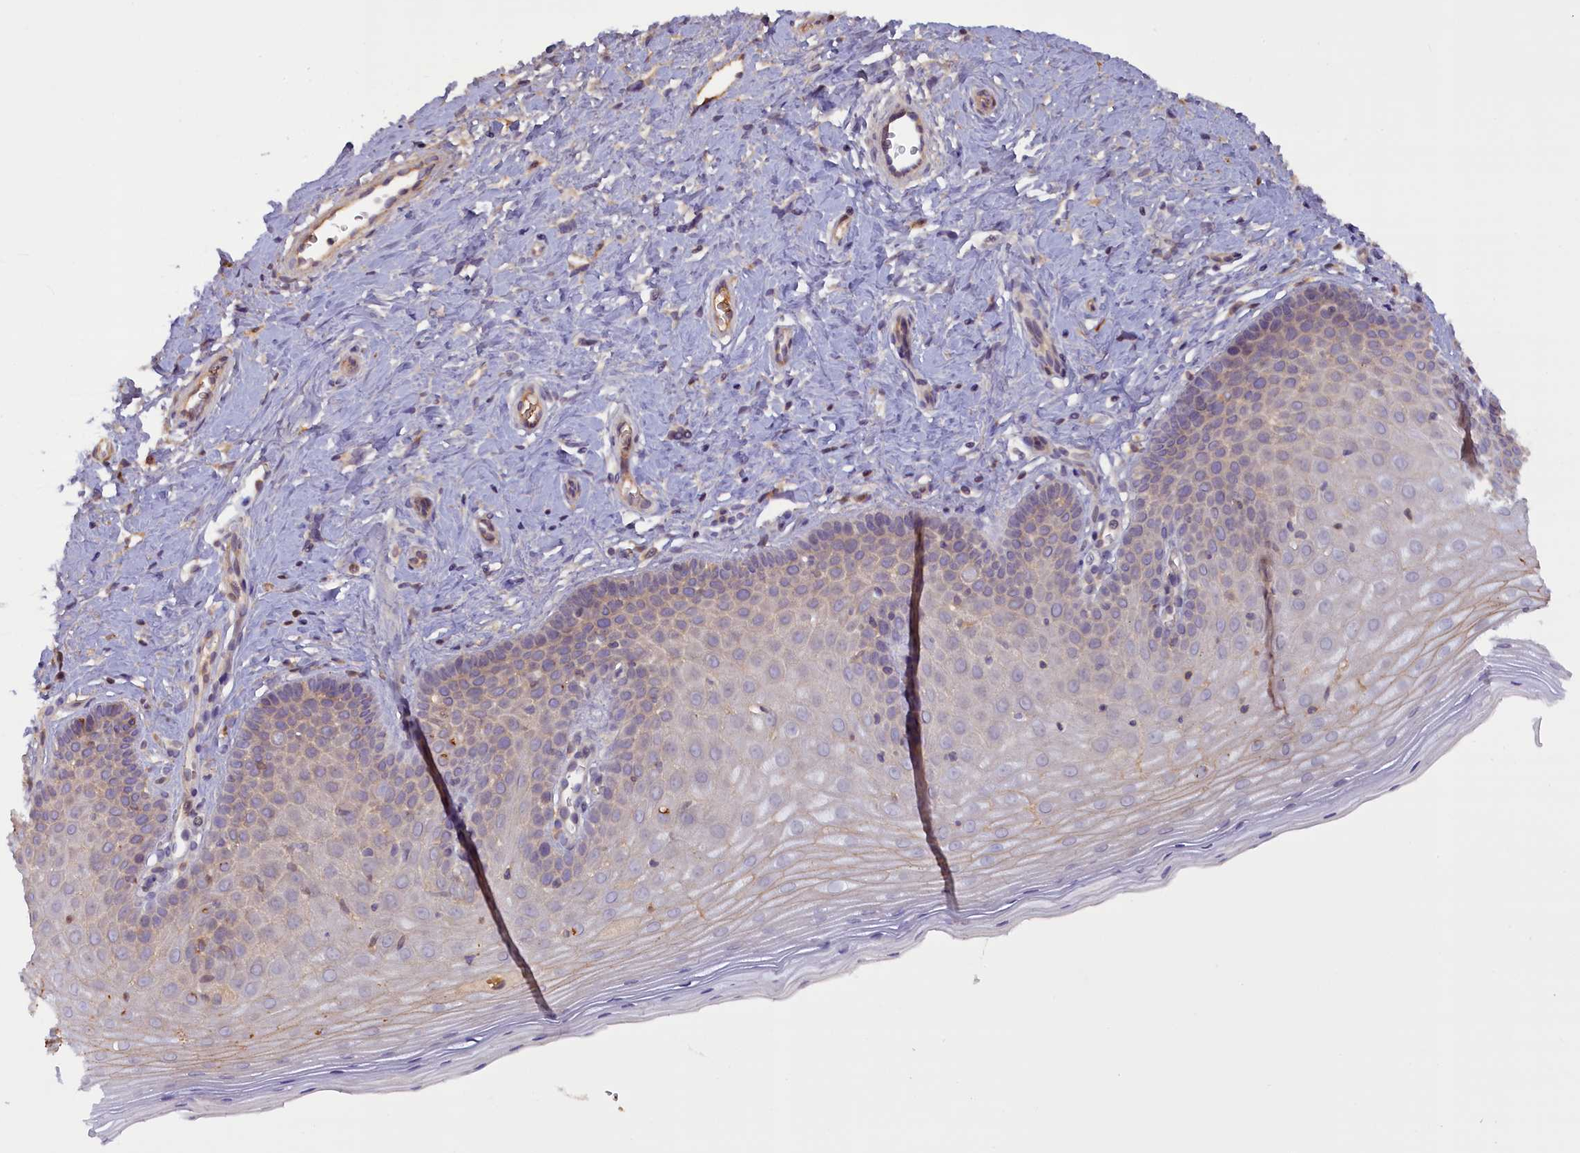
{"staining": {"intensity": "negative", "quantity": "none", "location": "none"}, "tissue": "cervix", "cell_type": "Glandular cells", "image_type": "normal", "snomed": [{"axis": "morphology", "description": "Normal tissue, NOS"}, {"axis": "topography", "description": "Cervix"}], "caption": "Immunohistochemistry photomicrograph of normal cervix stained for a protein (brown), which exhibits no positivity in glandular cells.", "gene": "FUZ", "patient": {"sex": "female", "age": 36}}